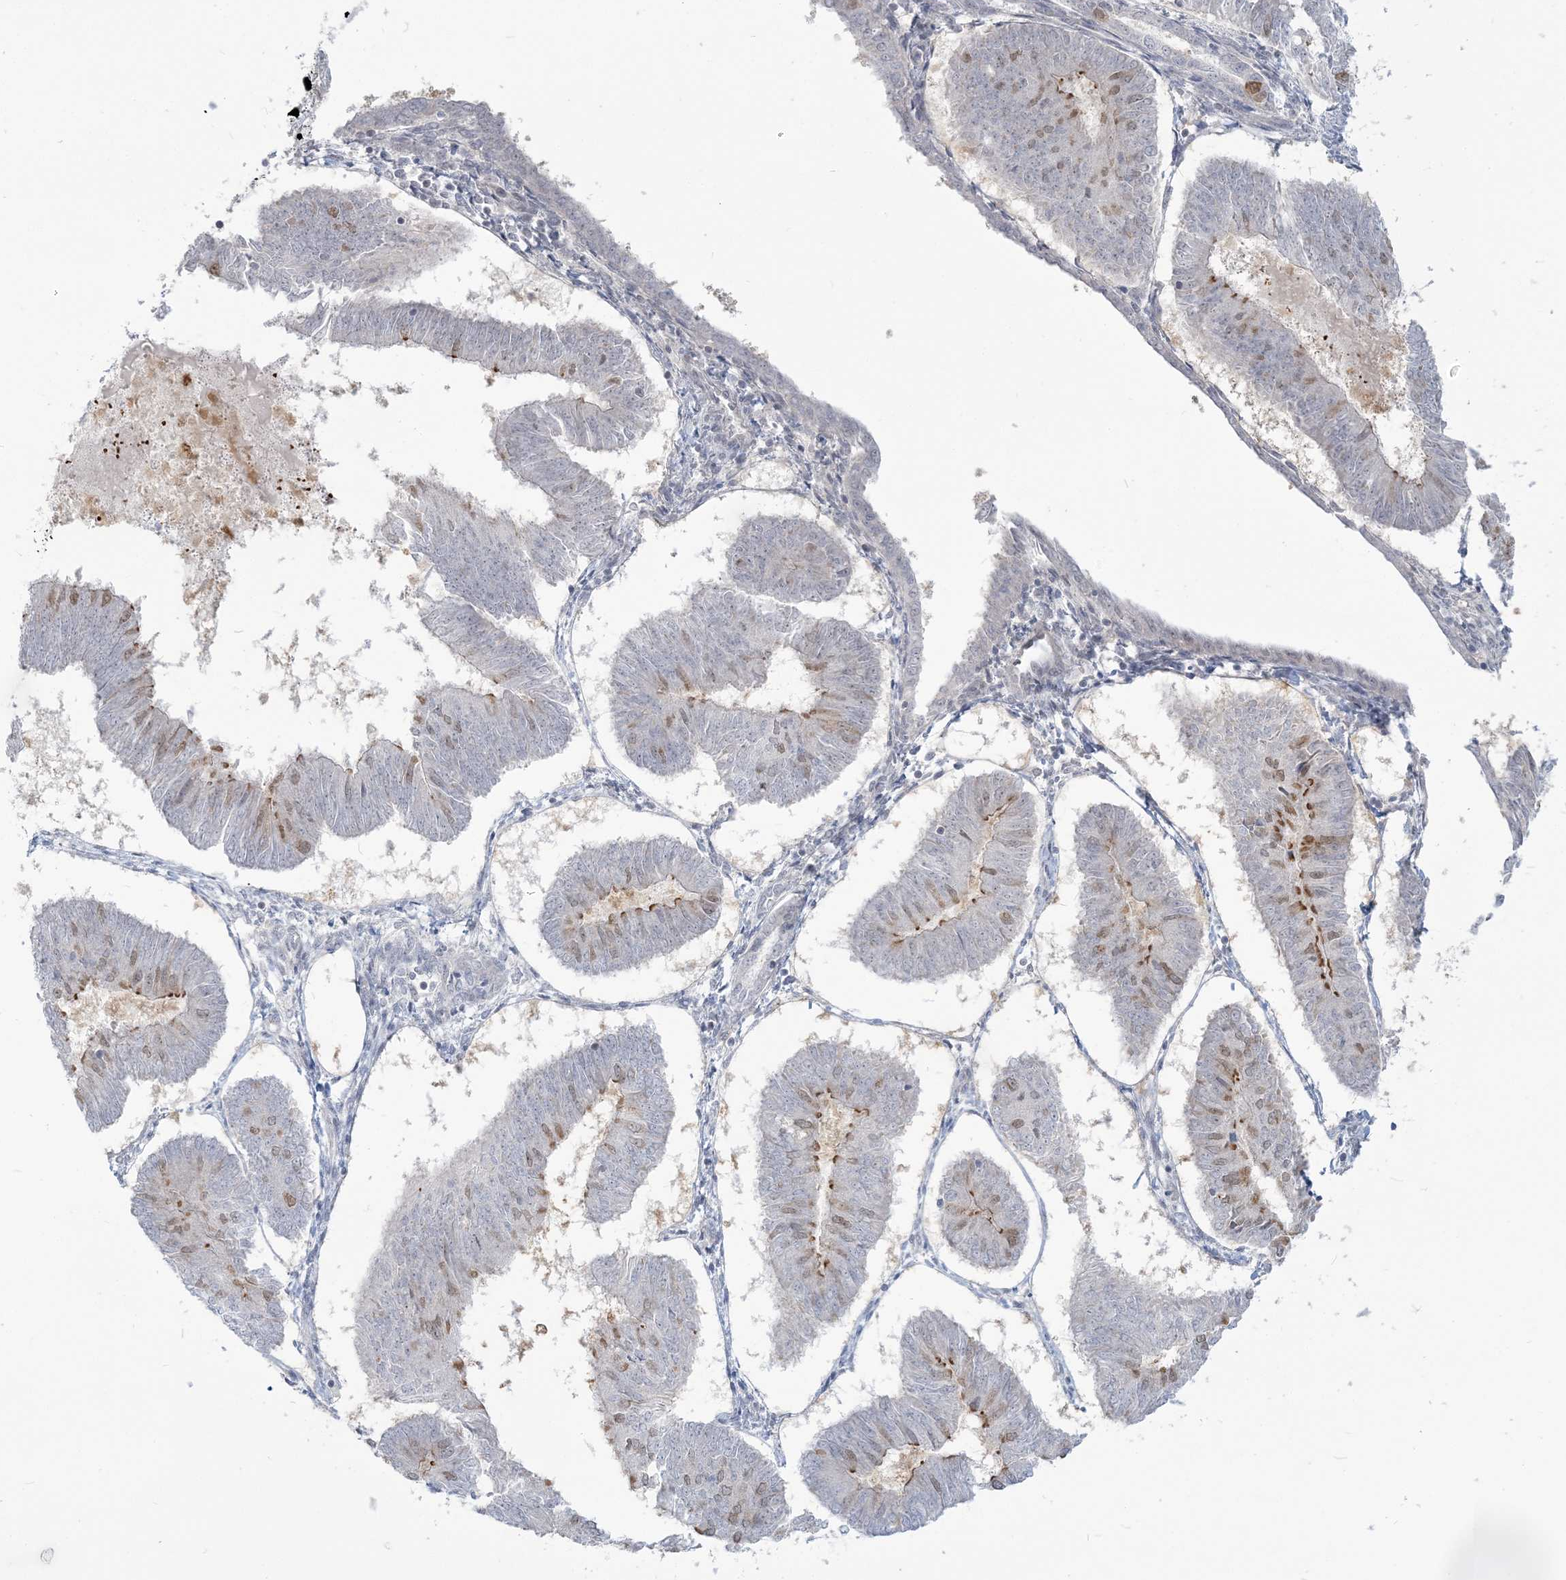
{"staining": {"intensity": "moderate", "quantity": "<25%", "location": "cytoplasmic/membranous,nuclear"}, "tissue": "endometrial cancer", "cell_type": "Tumor cells", "image_type": "cancer", "snomed": [{"axis": "morphology", "description": "Adenocarcinoma, NOS"}, {"axis": "topography", "description": "Endometrium"}], "caption": "About <25% of tumor cells in endometrial cancer (adenocarcinoma) demonstrate moderate cytoplasmic/membranous and nuclear protein expression as visualized by brown immunohistochemical staining.", "gene": "SDAD1", "patient": {"sex": "female", "age": 58}}